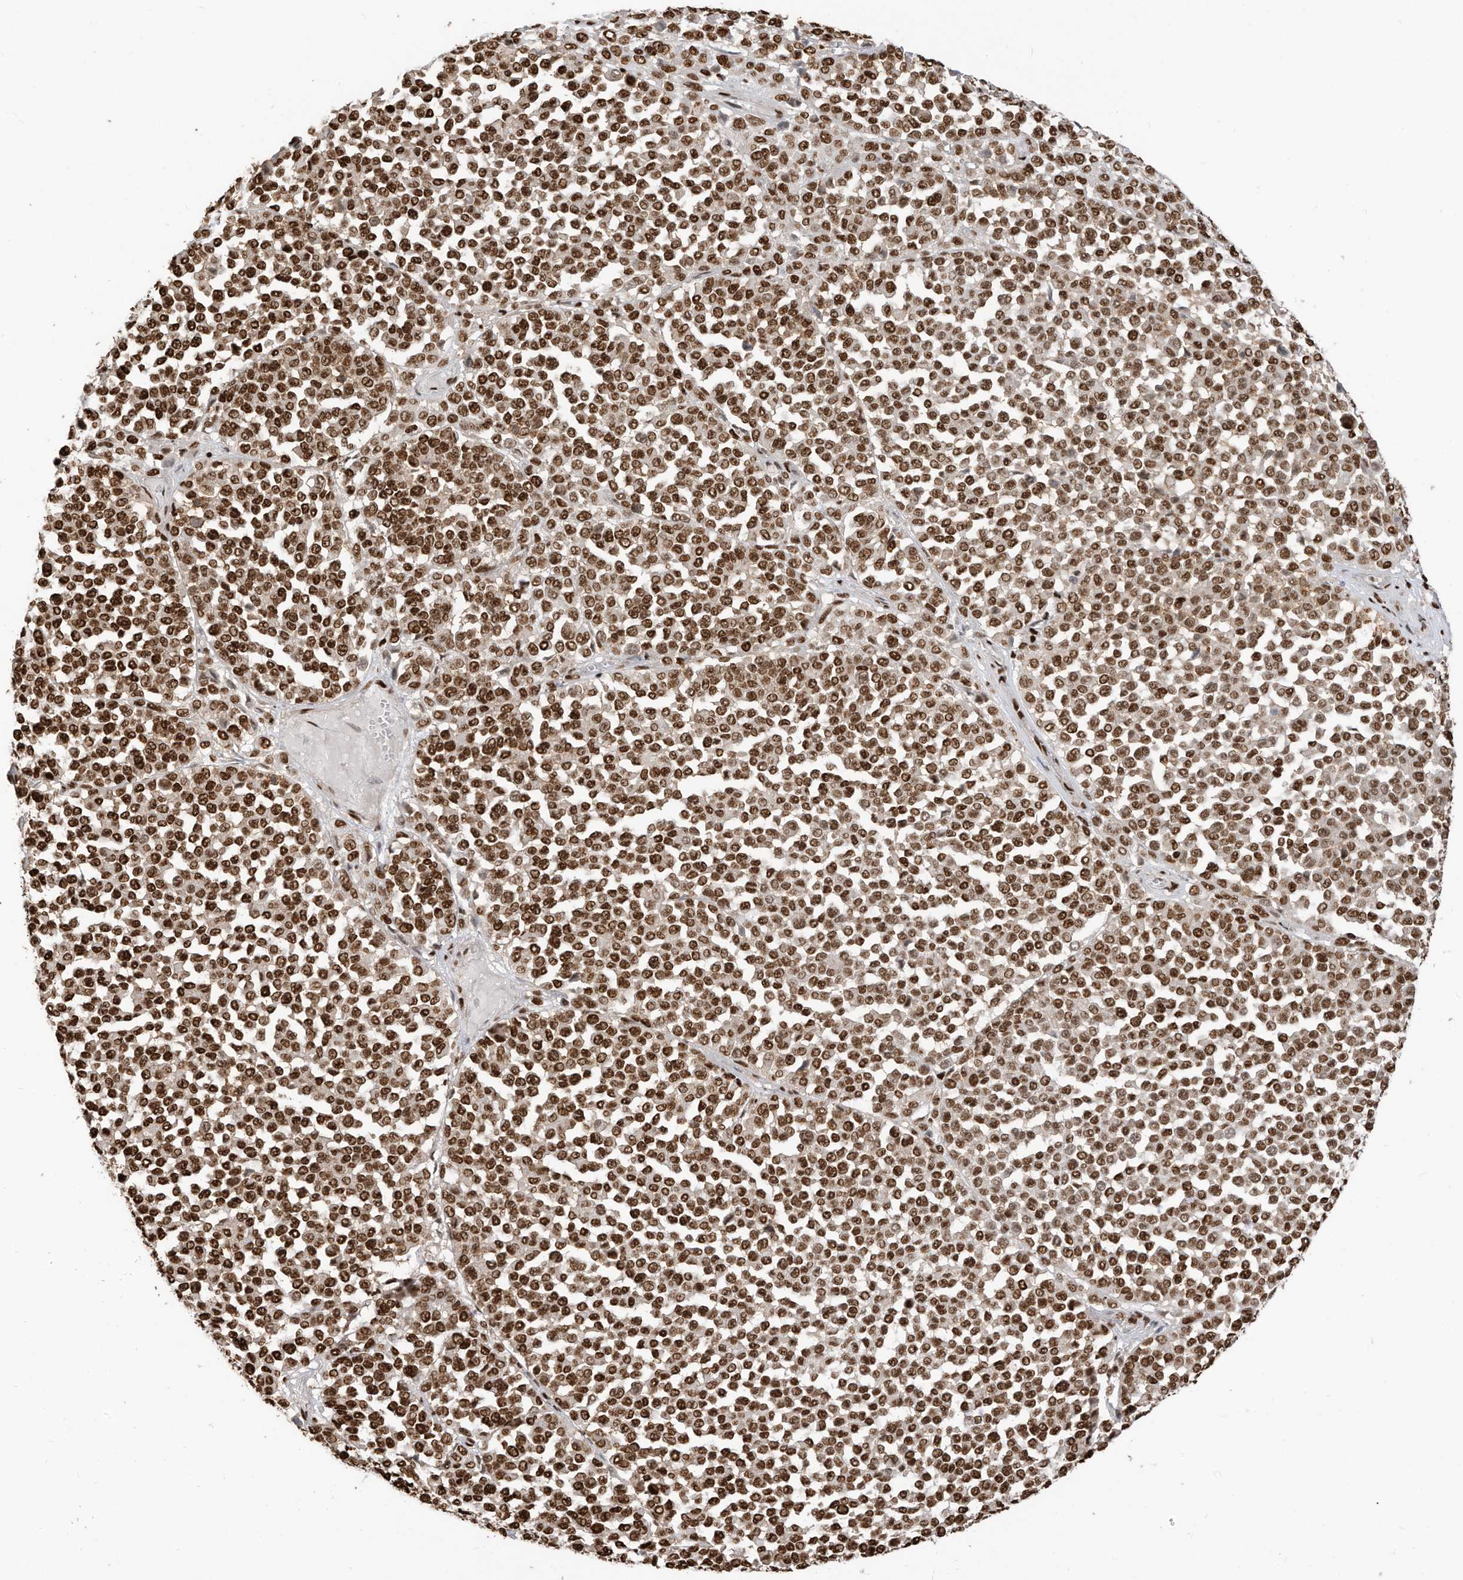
{"staining": {"intensity": "strong", "quantity": ">75%", "location": "nuclear"}, "tissue": "melanoma", "cell_type": "Tumor cells", "image_type": "cancer", "snomed": [{"axis": "morphology", "description": "Malignant melanoma, Metastatic site"}, {"axis": "topography", "description": "Pancreas"}], "caption": "Tumor cells reveal strong nuclear positivity in about >75% of cells in melanoma.", "gene": "SAMD15", "patient": {"sex": "female", "age": 30}}